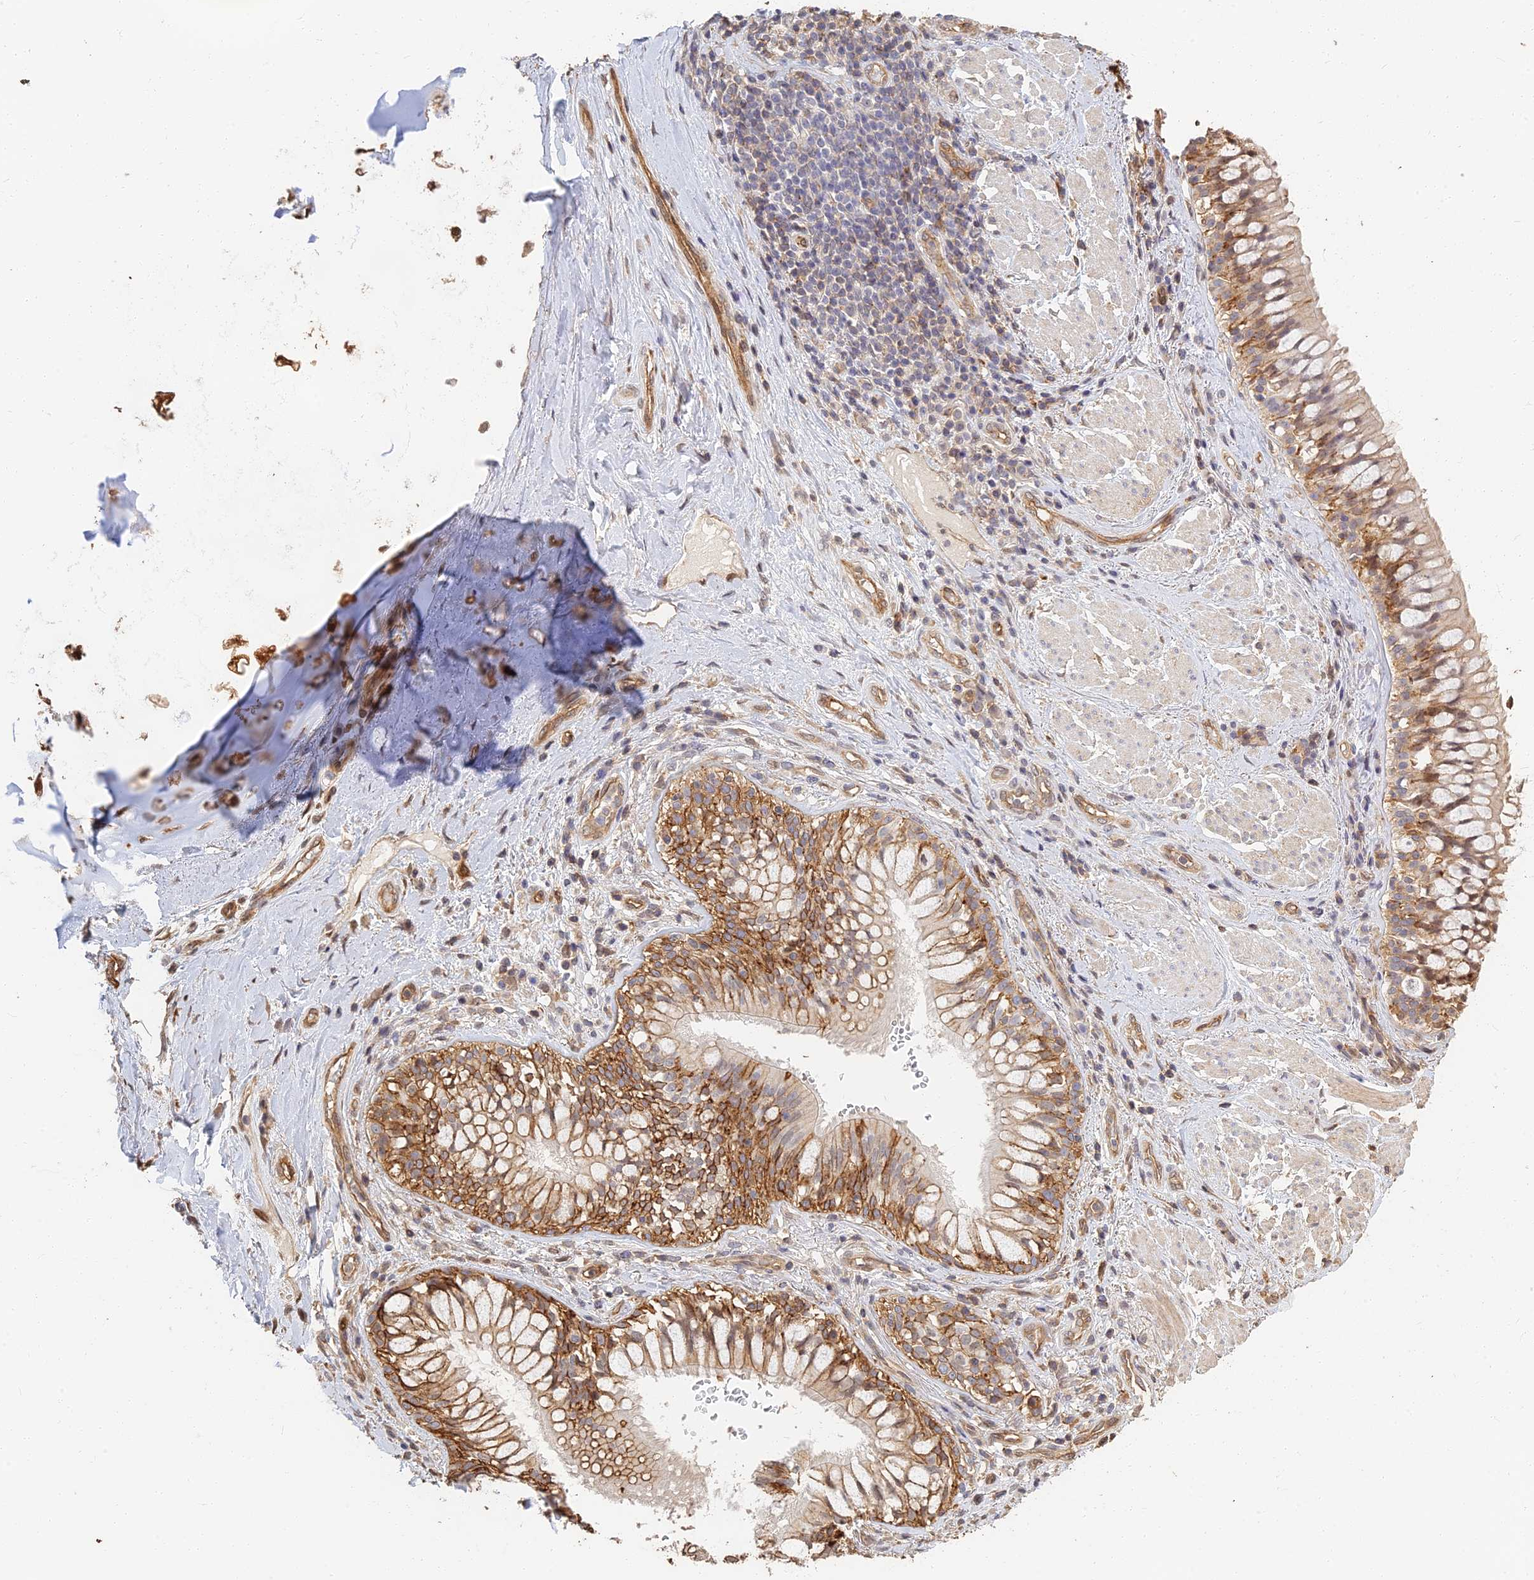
{"staining": {"intensity": "moderate", "quantity": ">75%", "location": "cytoplasmic/membranous"}, "tissue": "adipose tissue", "cell_type": "Adipocytes", "image_type": "normal", "snomed": [{"axis": "morphology", "description": "Normal tissue, NOS"}, {"axis": "morphology", "description": "Squamous cell carcinoma, NOS"}, {"axis": "topography", "description": "Bronchus"}, {"axis": "topography", "description": "Lung"}], "caption": "DAB immunohistochemical staining of unremarkable adipose tissue demonstrates moderate cytoplasmic/membranous protein staining in approximately >75% of adipocytes.", "gene": "LRRN3", "patient": {"sex": "male", "age": 64}}